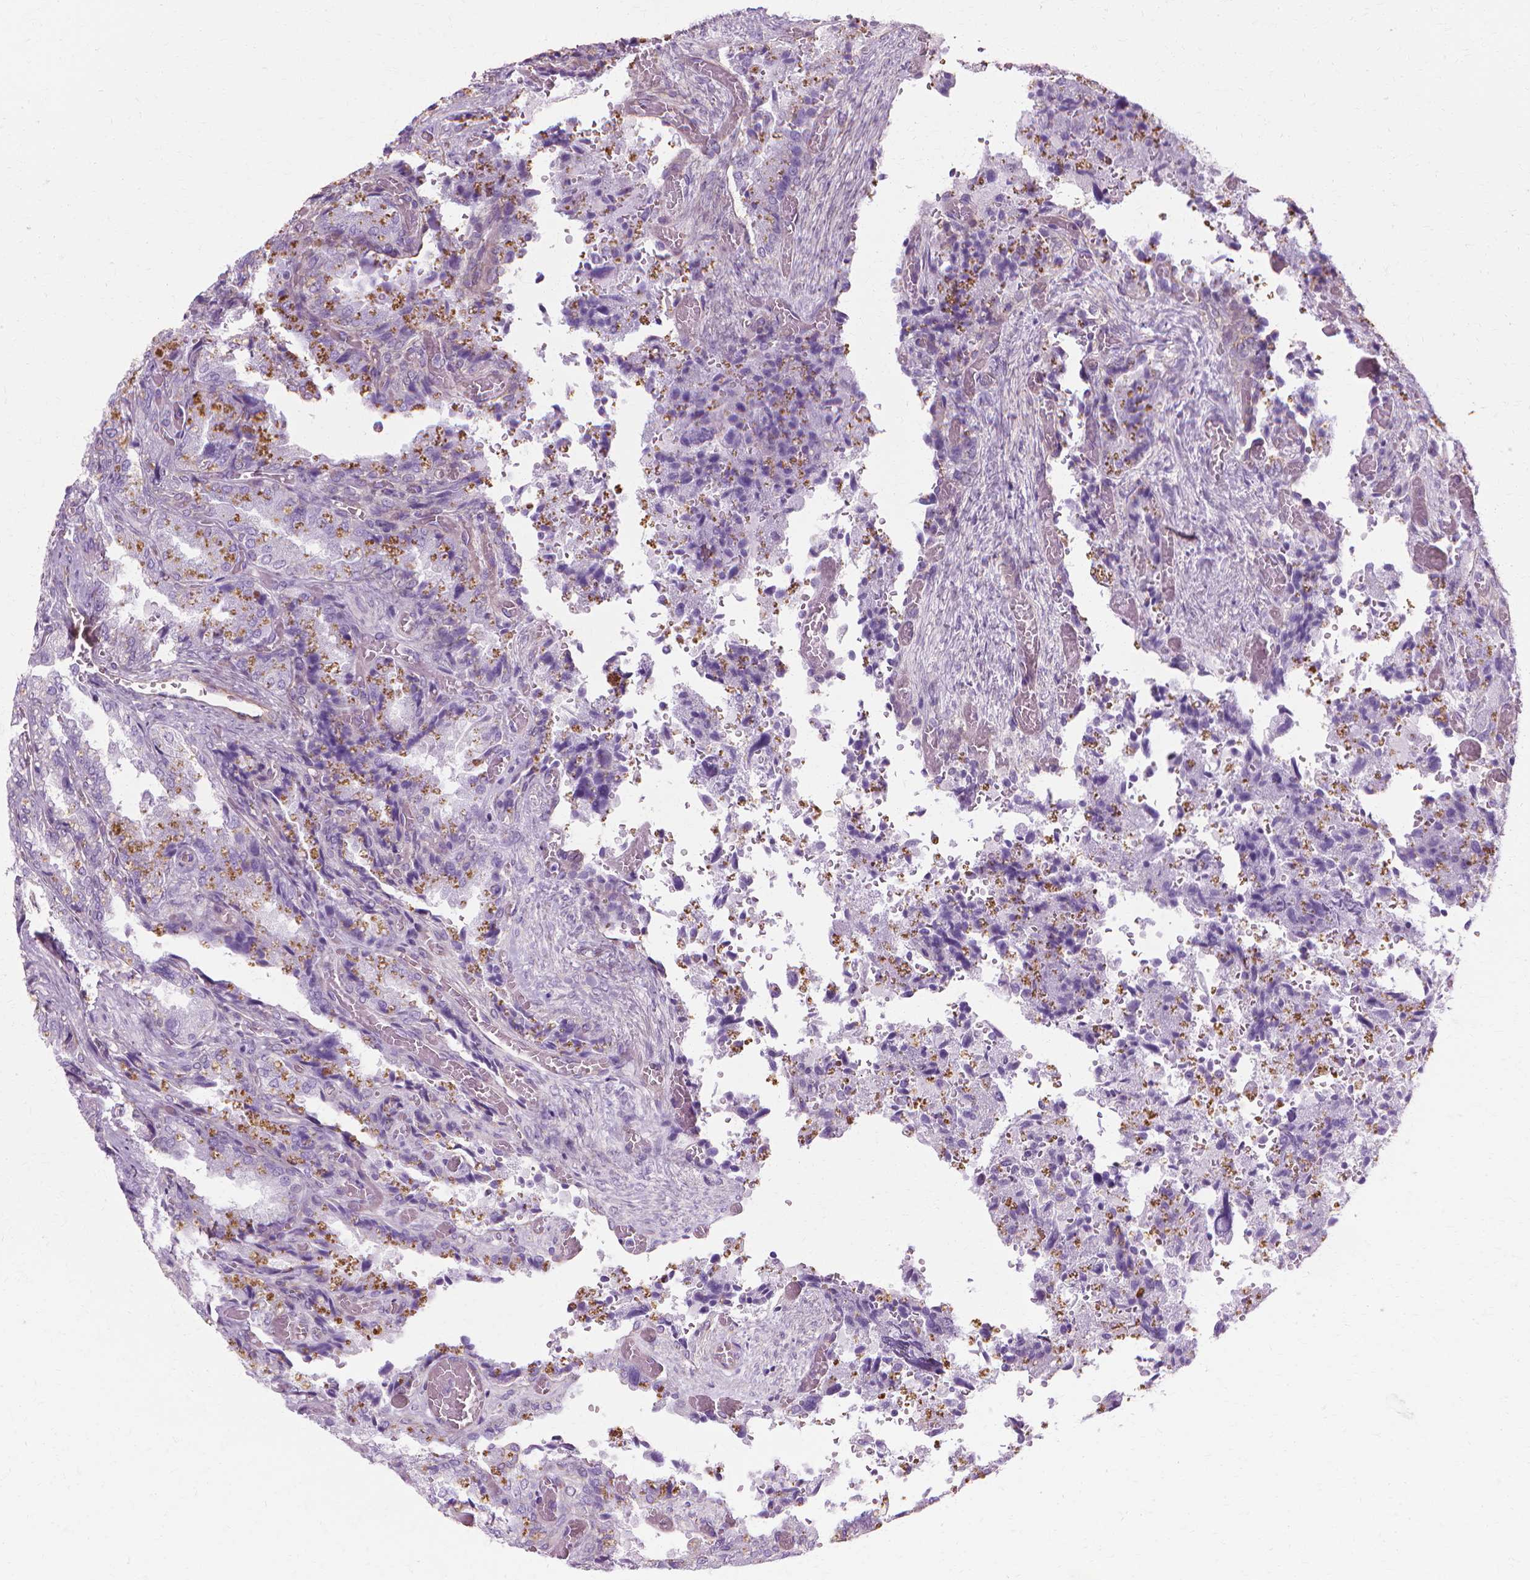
{"staining": {"intensity": "negative", "quantity": "none", "location": "none"}, "tissue": "seminal vesicle", "cell_type": "Glandular cells", "image_type": "normal", "snomed": [{"axis": "morphology", "description": "Normal tissue, NOS"}, {"axis": "topography", "description": "Seminal veicle"}], "caption": "A high-resolution micrograph shows immunohistochemistry staining of normal seminal vesicle, which displays no significant staining in glandular cells. (Stains: DAB (3,3'-diaminobenzidine) immunohistochemistry with hematoxylin counter stain, Microscopy: brightfield microscopy at high magnification).", "gene": "CFAP157", "patient": {"sex": "male", "age": 57}}